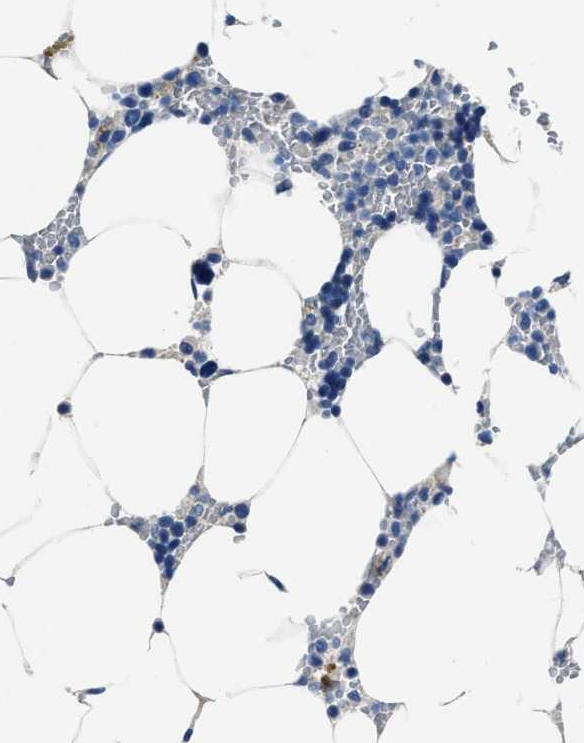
{"staining": {"intensity": "strong", "quantity": "<25%", "location": "cytoplasmic/membranous"}, "tissue": "bone marrow", "cell_type": "Hematopoietic cells", "image_type": "normal", "snomed": [{"axis": "morphology", "description": "Normal tissue, NOS"}, {"axis": "topography", "description": "Bone marrow"}], "caption": "Human bone marrow stained for a protein (brown) exhibits strong cytoplasmic/membranous positive staining in approximately <25% of hematopoietic cells.", "gene": "NACAD", "patient": {"sex": "male", "age": 70}}